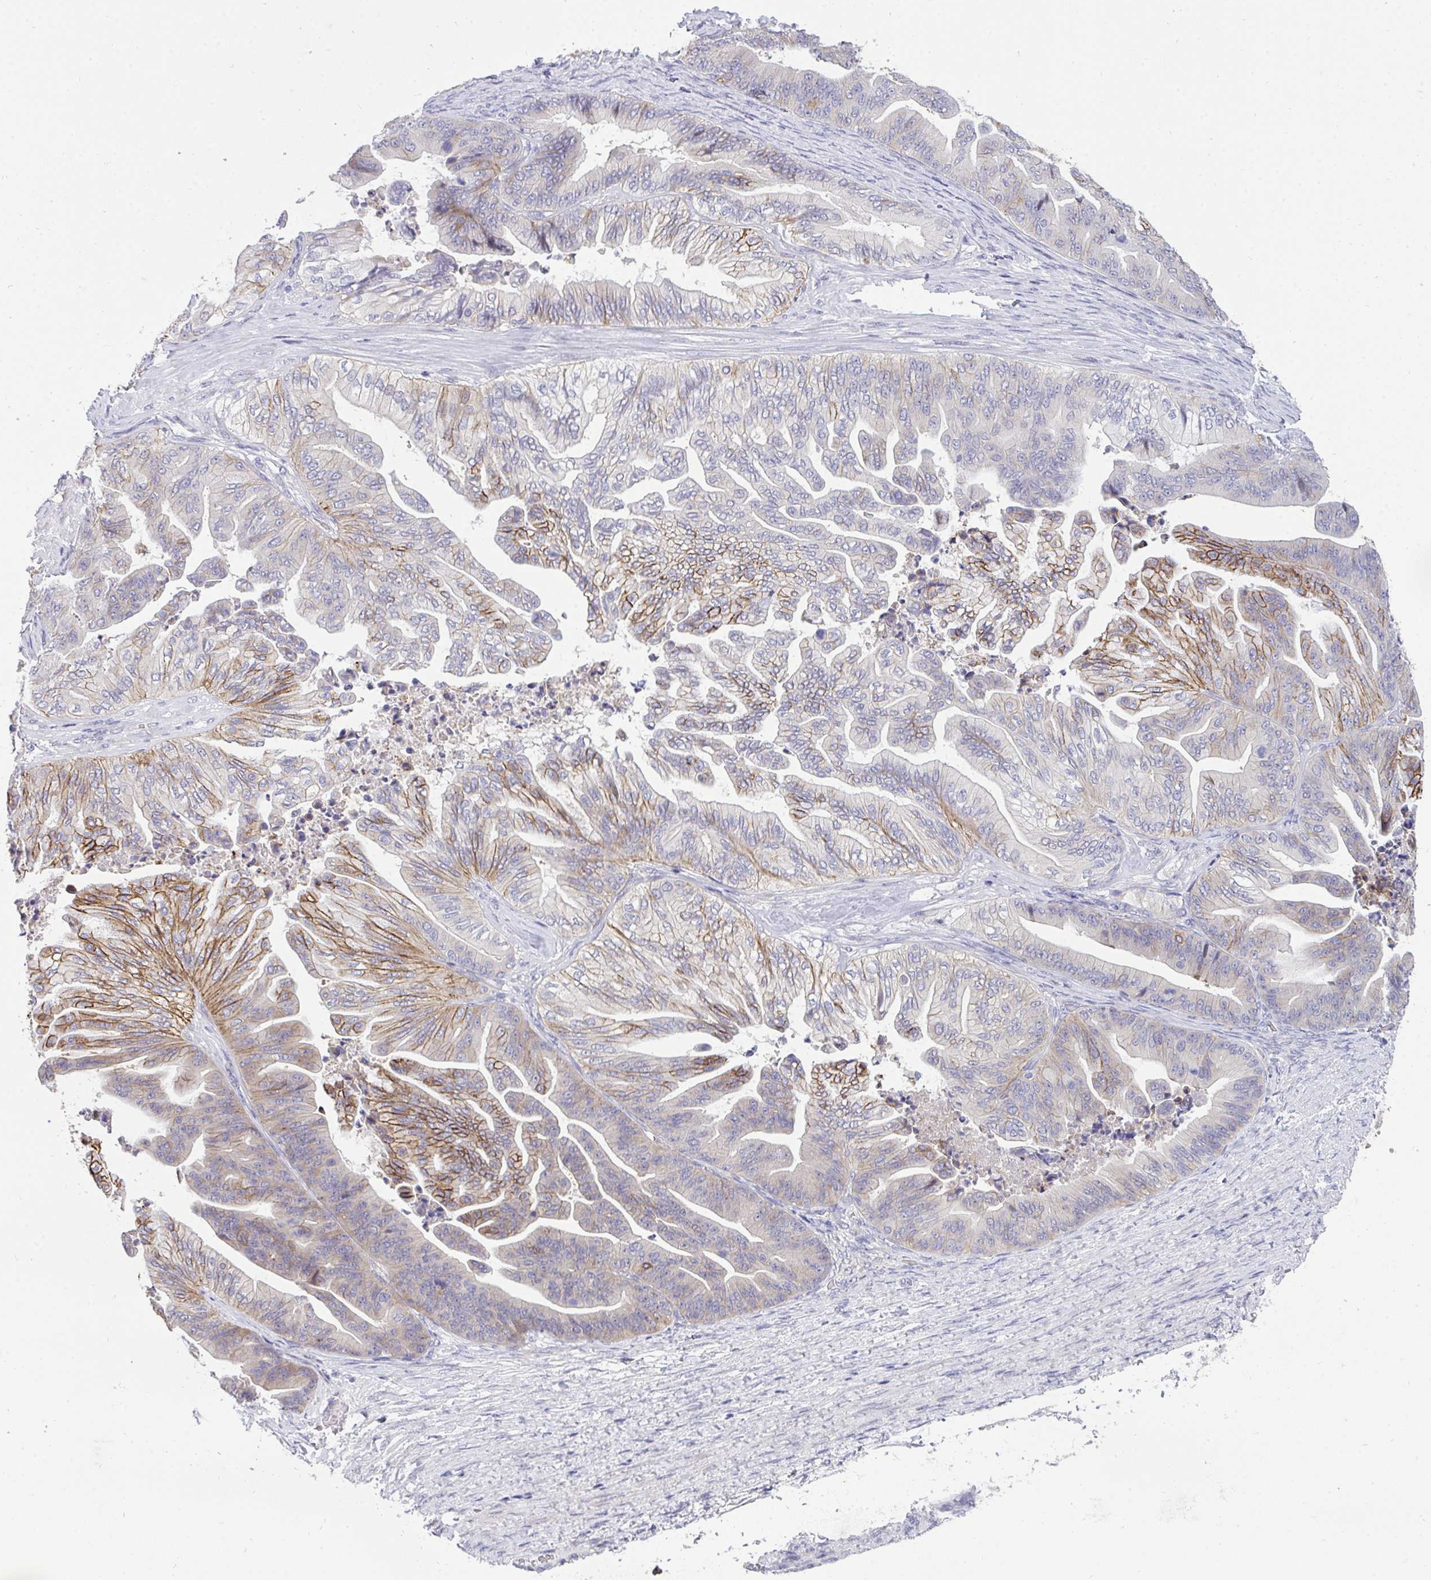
{"staining": {"intensity": "moderate", "quantity": "25%-75%", "location": "cytoplasmic/membranous"}, "tissue": "ovarian cancer", "cell_type": "Tumor cells", "image_type": "cancer", "snomed": [{"axis": "morphology", "description": "Cystadenocarcinoma, mucinous, NOS"}, {"axis": "topography", "description": "Ovary"}], "caption": "Tumor cells reveal moderate cytoplasmic/membranous expression in about 25%-75% of cells in mucinous cystadenocarcinoma (ovarian). Using DAB (3,3'-diaminobenzidine) (brown) and hematoxylin (blue) stains, captured at high magnification using brightfield microscopy.", "gene": "VGLL3", "patient": {"sex": "female", "age": 67}}